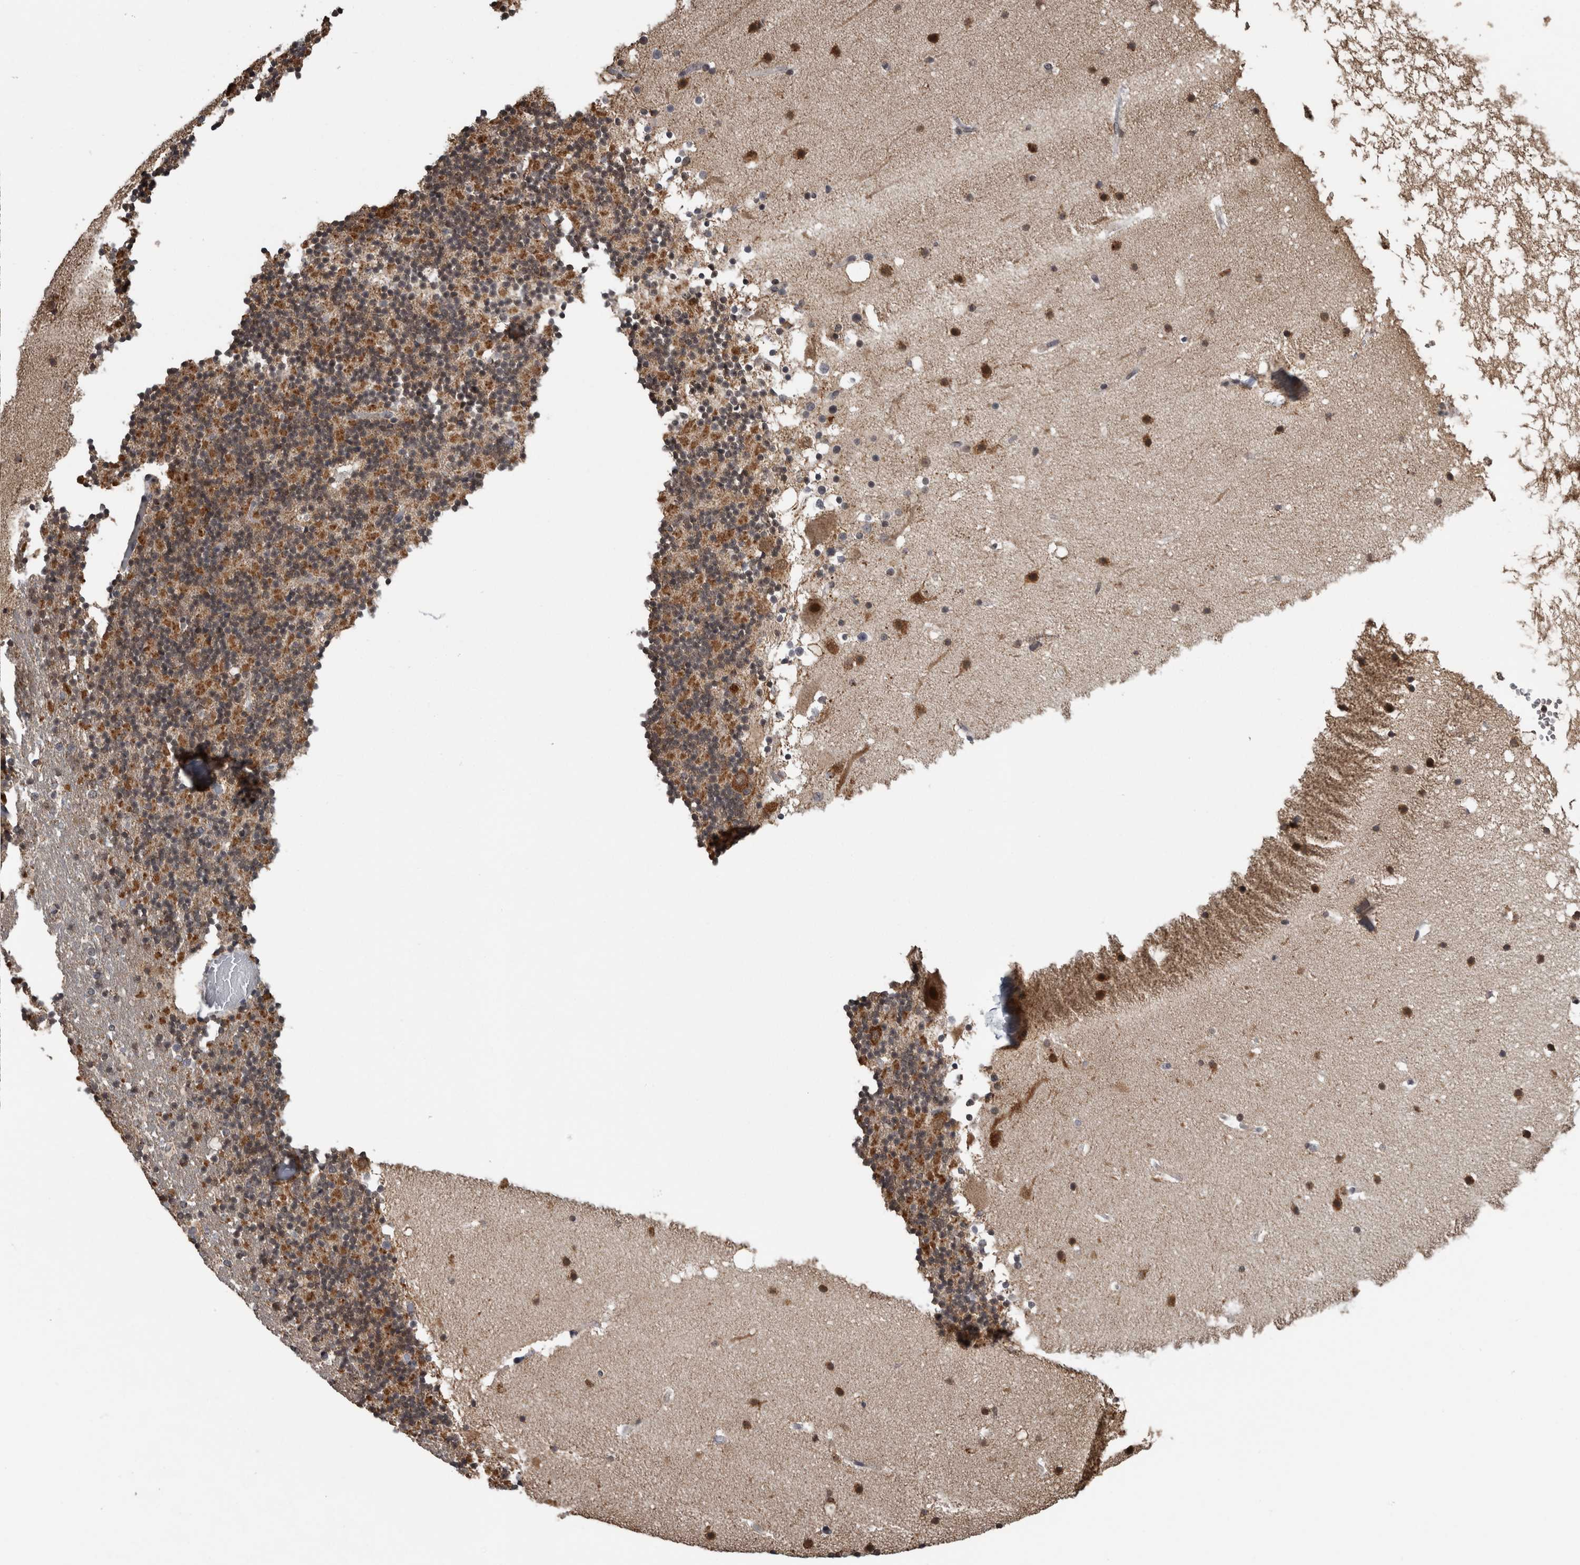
{"staining": {"intensity": "moderate", "quantity": "<25%", "location": "cytoplasmic/membranous"}, "tissue": "cerebellum", "cell_type": "Cells in granular layer", "image_type": "normal", "snomed": [{"axis": "morphology", "description": "Normal tissue, NOS"}, {"axis": "topography", "description": "Cerebellum"}], "caption": "A low amount of moderate cytoplasmic/membranous staining is identified in about <25% of cells in granular layer in normal cerebellum. The protein is stained brown, and the nuclei are stained in blue (DAB IHC with brightfield microscopy, high magnification).", "gene": "OR2K2", "patient": {"sex": "male", "age": 57}}